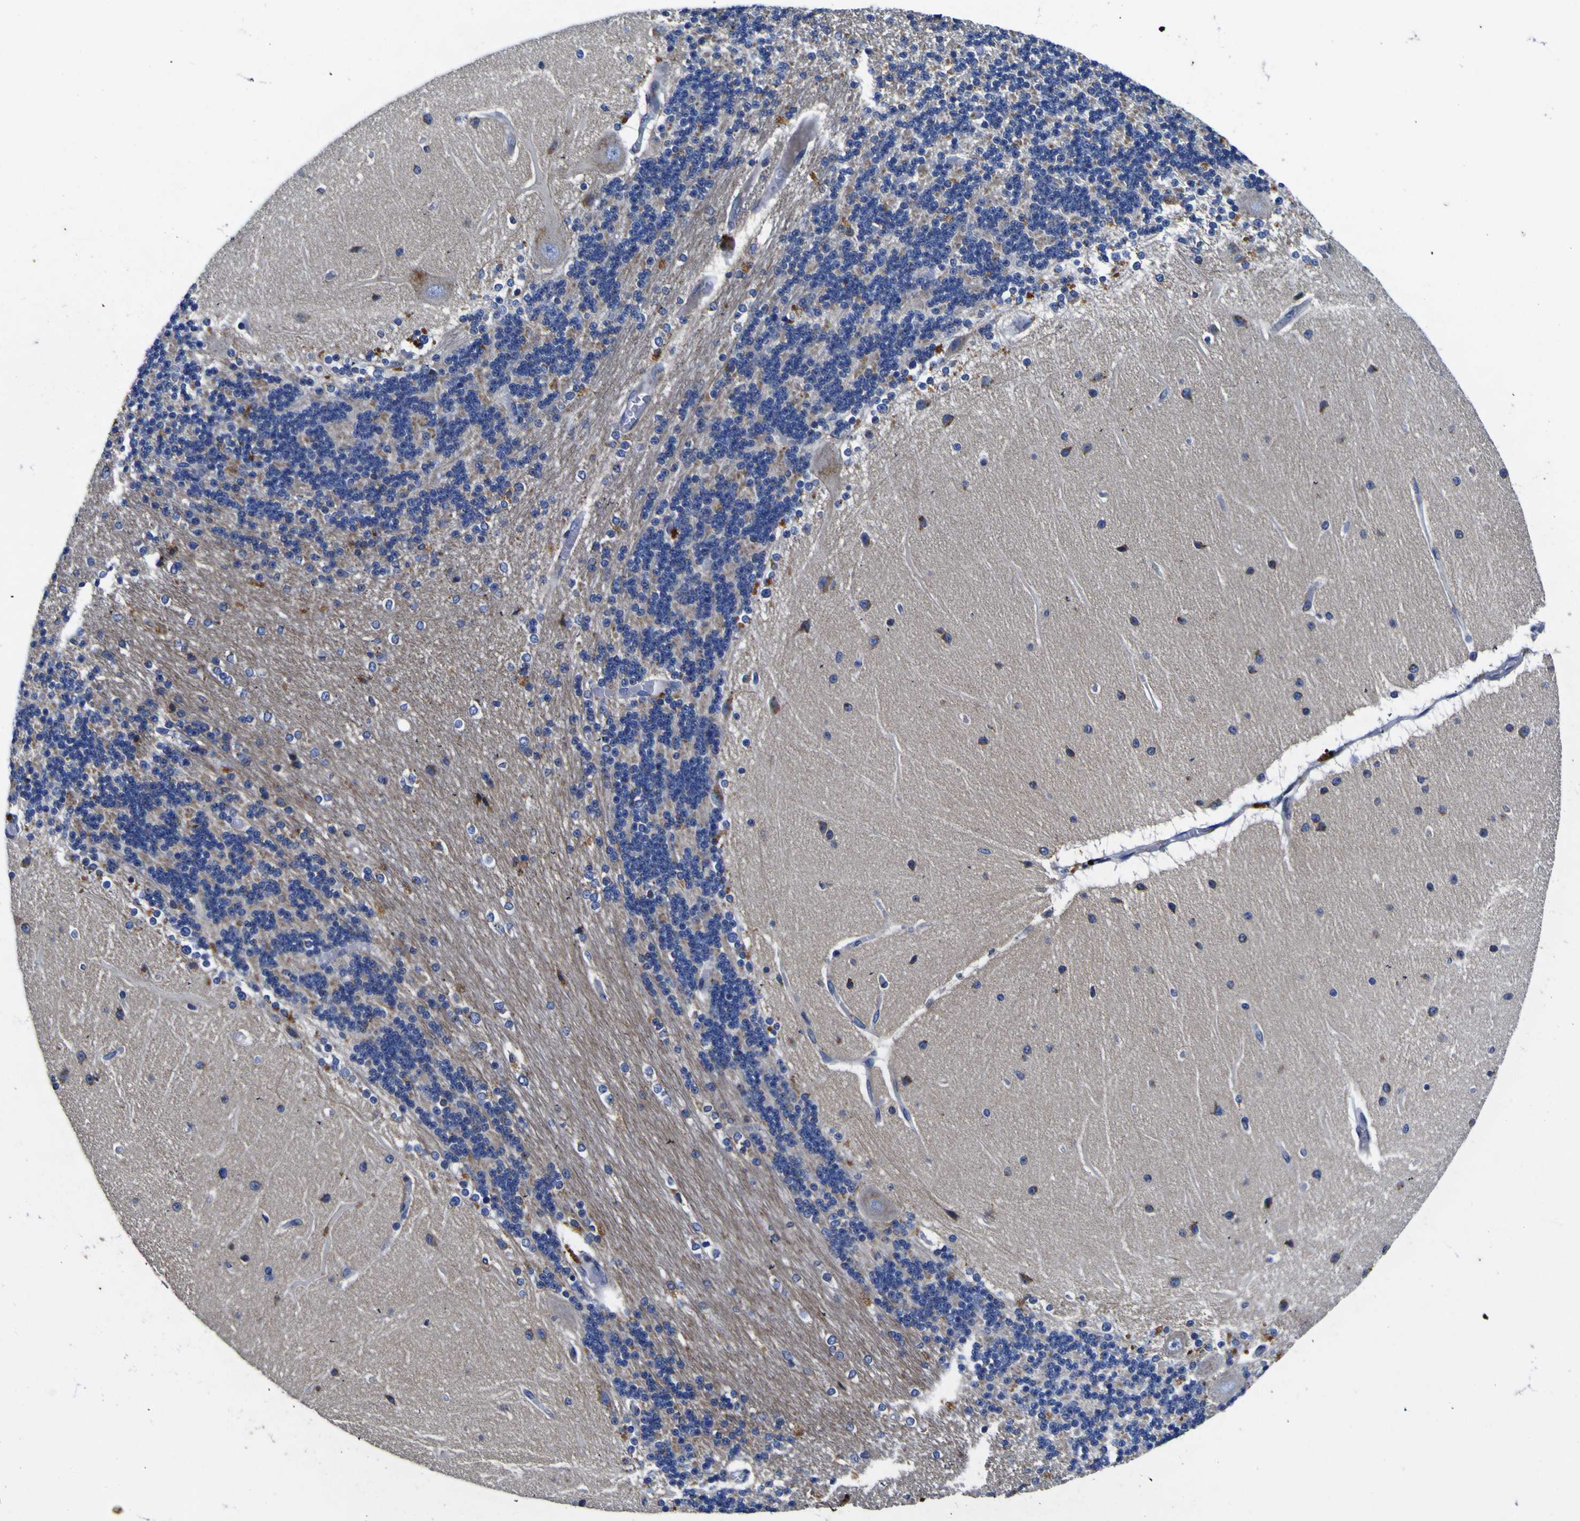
{"staining": {"intensity": "moderate", "quantity": ">75%", "location": "cytoplasmic/membranous"}, "tissue": "cerebellum", "cell_type": "Cells in granular layer", "image_type": "normal", "snomed": [{"axis": "morphology", "description": "Squamous cell carcinoma, NOS"}, {"axis": "topography", "description": "Skin"}, {"axis": "topography", "description": "Anal"}], "caption": "Immunohistochemical staining of unremarkable human cerebellum exhibits medium levels of moderate cytoplasmic/membranous expression in approximately >75% of cells in granular layer.", "gene": "COA1", "patient": {"sex": "female", "age": 55}}